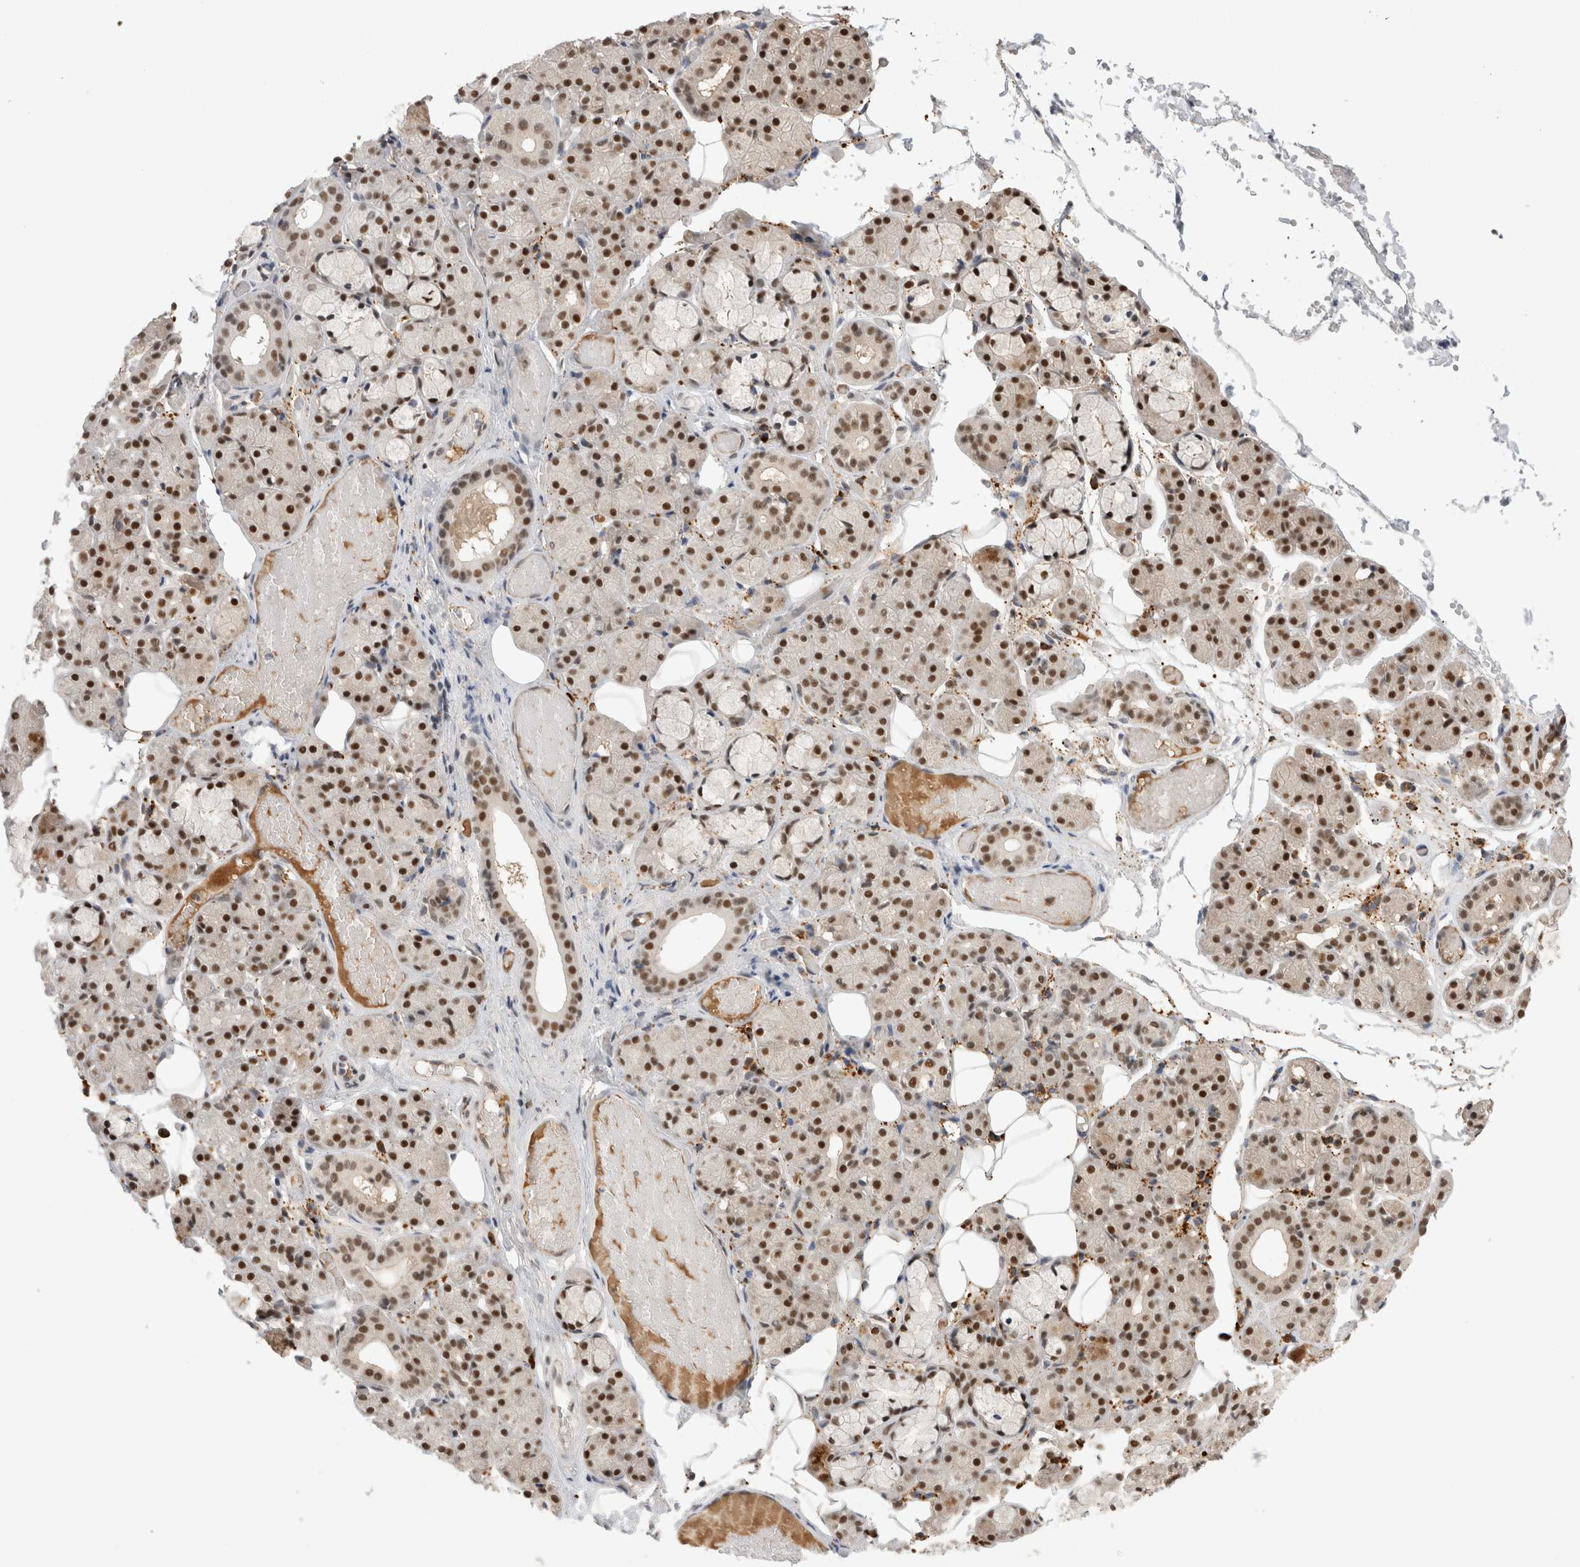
{"staining": {"intensity": "strong", "quantity": "25%-75%", "location": "nuclear"}, "tissue": "salivary gland", "cell_type": "Glandular cells", "image_type": "normal", "snomed": [{"axis": "morphology", "description": "Normal tissue, NOS"}, {"axis": "topography", "description": "Salivary gland"}], "caption": "Protein expression analysis of benign human salivary gland reveals strong nuclear positivity in about 25%-75% of glandular cells. The protein of interest is shown in brown color, while the nuclei are stained blue.", "gene": "ZNF24", "patient": {"sex": "male", "age": 63}}